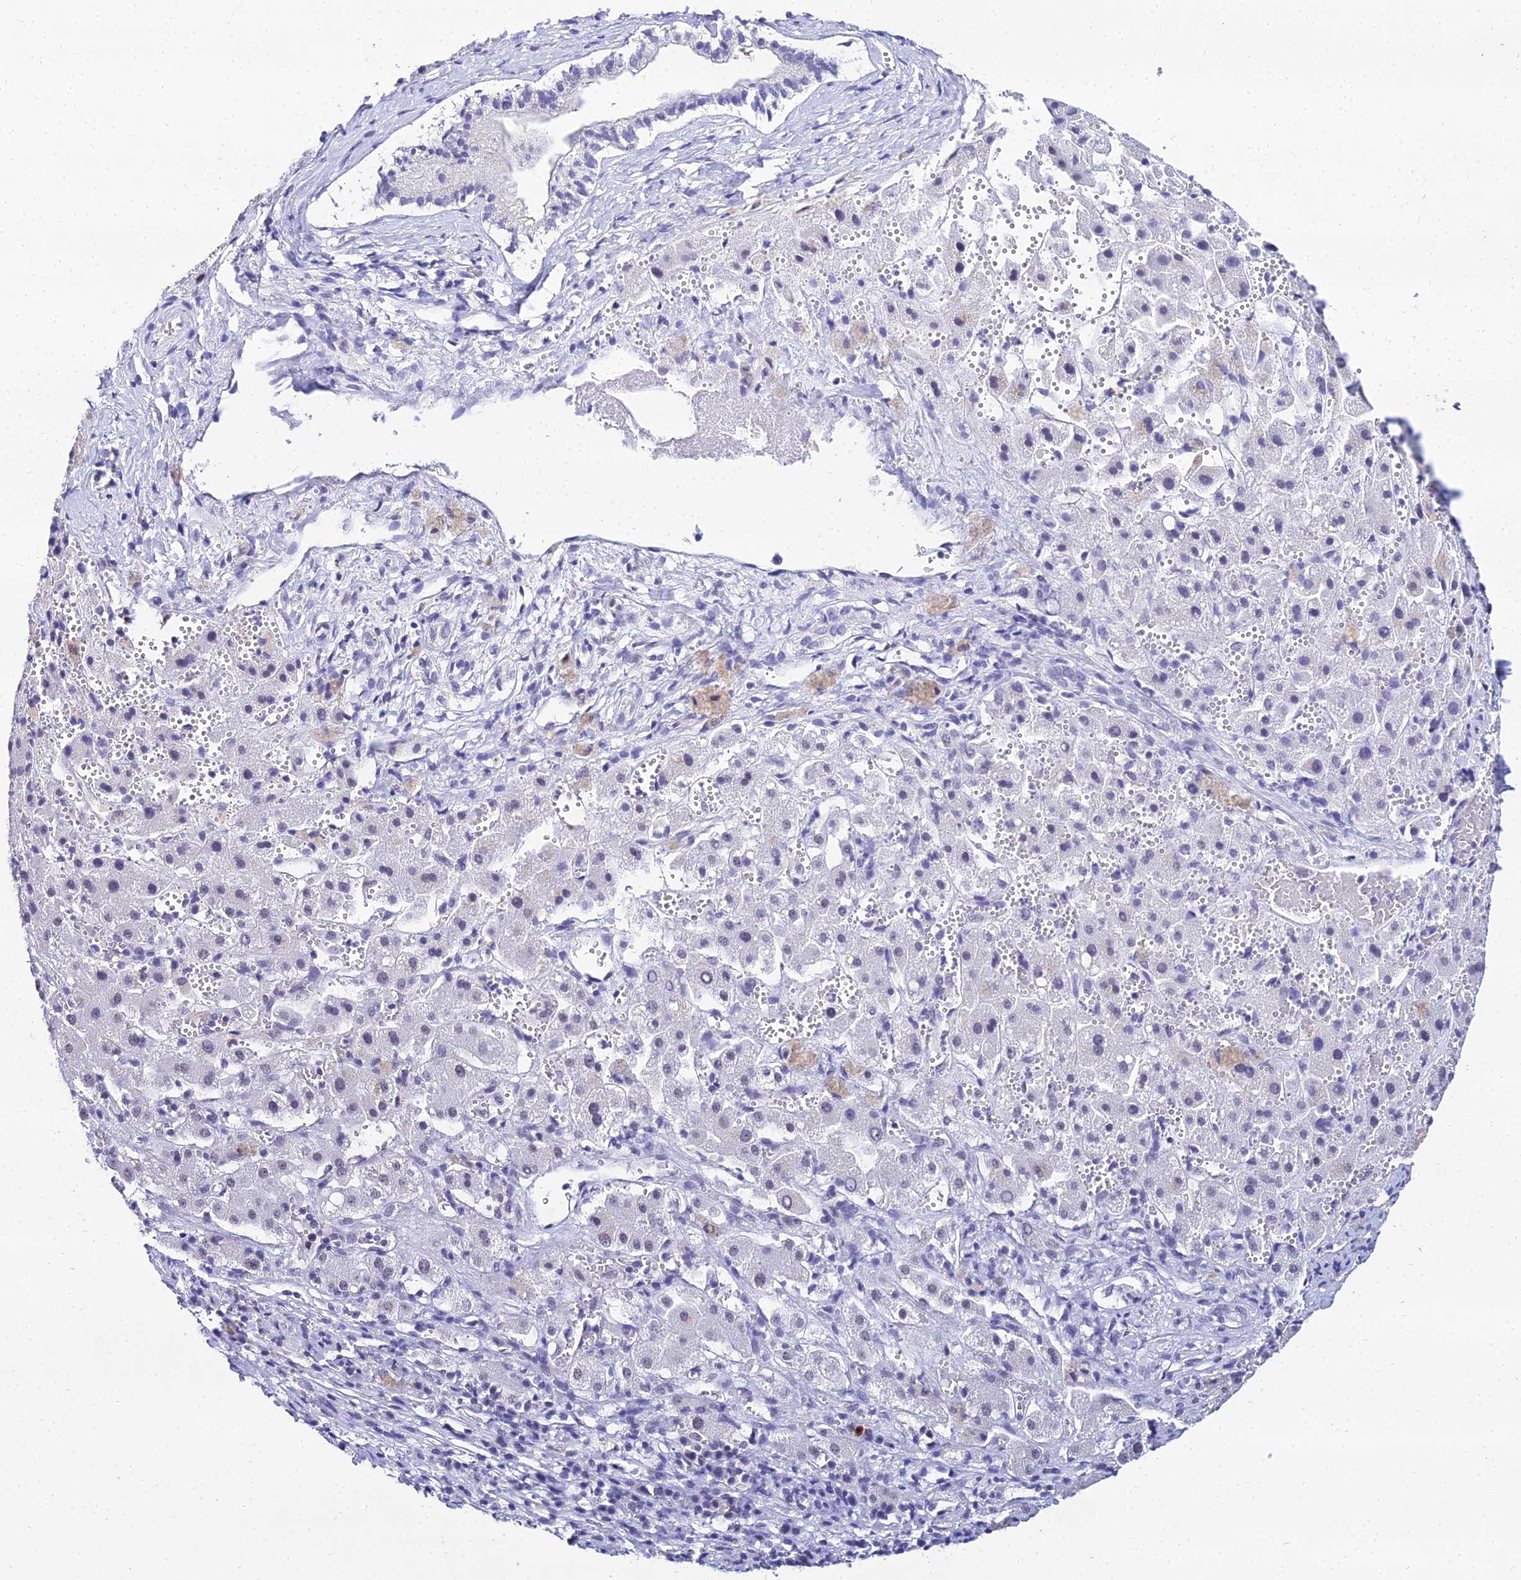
{"staining": {"intensity": "negative", "quantity": "none", "location": "none"}, "tissue": "liver cancer", "cell_type": "Tumor cells", "image_type": "cancer", "snomed": [{"axis": "morphology", "description": "Carcinoma, Hepatocellular, NOS"}, {"axis": "topography", "description": "Liver"}], "caption": "IHC of human hepatocellular carcinoma (liver) reveals no staining in tumor cells.", "gene": "PPP4R2", "patient": {"sex": "female", "age": 58}}